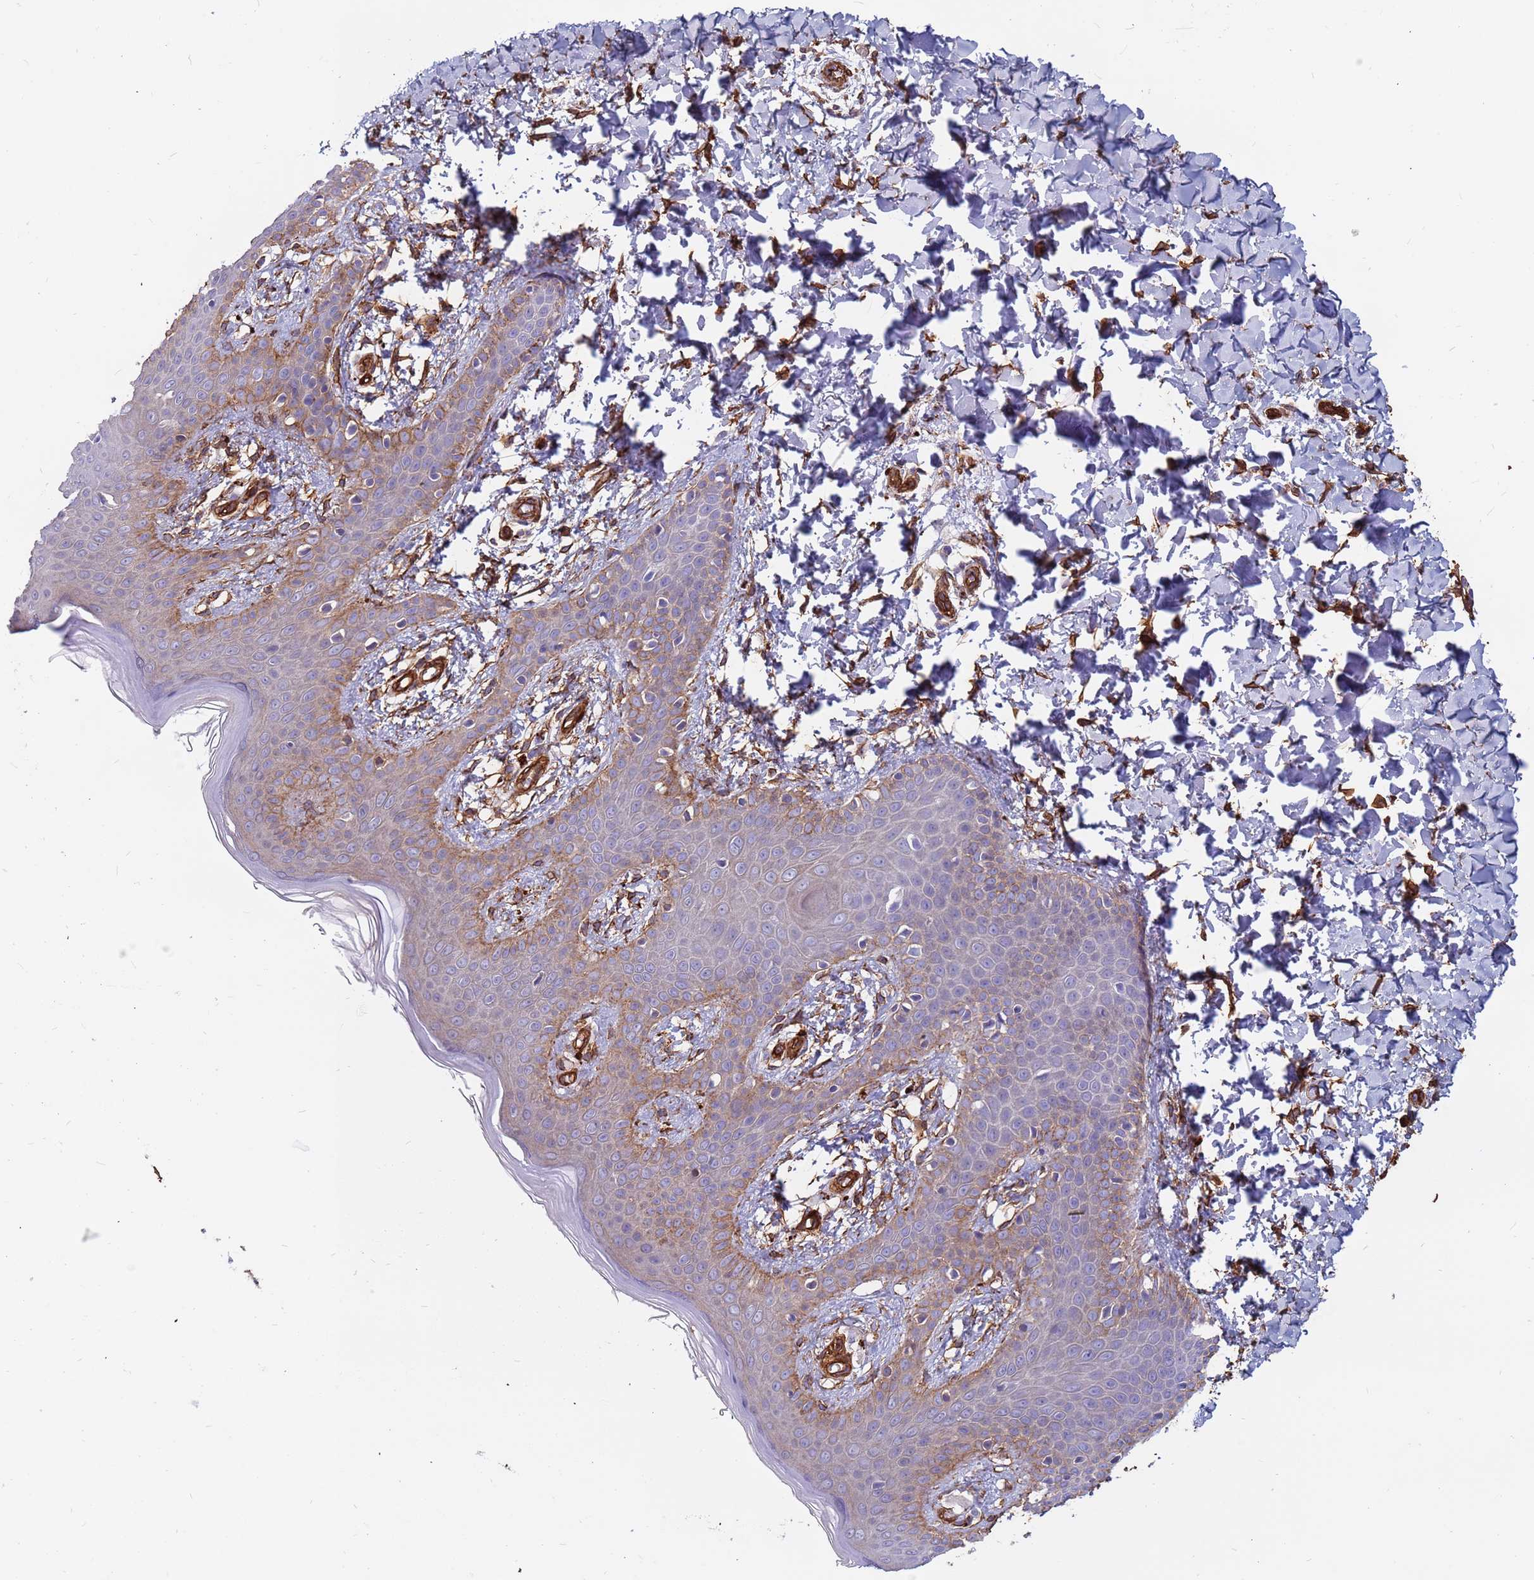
{"staining": {"intensity": "strong", "quantity": ">75%", "location": "cytoplasmic/membranous"}, "tissue": "skin", "cell_type": "Fibroblasts", "image_type": "normal", "snomed": [{"axis": "morphology", "description": "Normal tissue, NOS"}, {"axis": "topography", "description": "Skin"}], "caption": "The photomicrograph reveals immunohistochemical staining of normal skin. There is strong cytoplasmic/membranous expression is appreciated in about >75% of fibroblasts. (Stains: DAB (3,3'-diaminobenzidine) in brown, nuclei in blue, Microscopy: brightfield microscopy at high magnification).", "gene": "EHD2", "patient": {"sex": "male", "age": 36}}